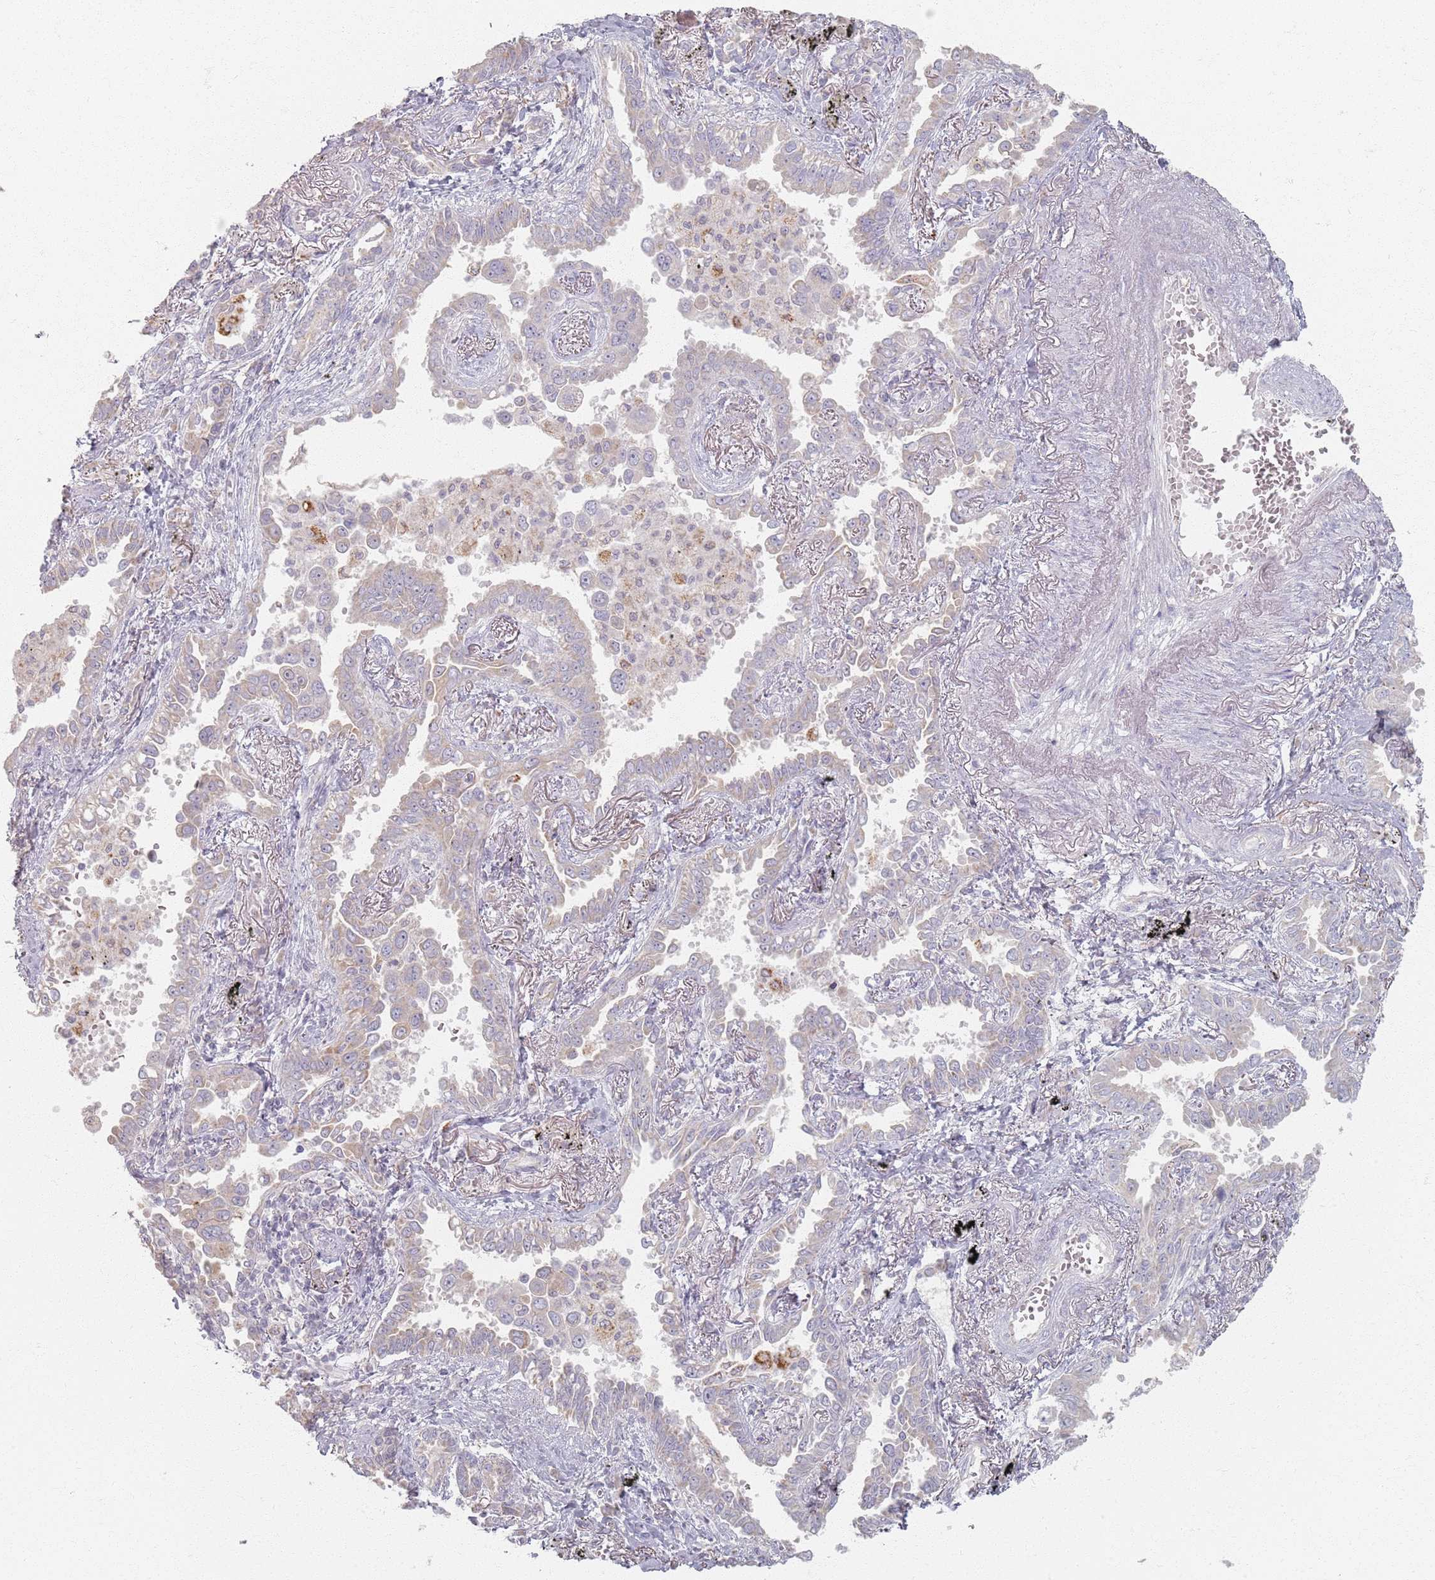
{"staining": {"intensity": "weak", "quantity": "<25%", "location": "cytoplasmic/membranous"}, "tissue": "lung cancer", "cell_type": "Tumor cells", "image_type": "cancer", "snomed": [{"axis": "morphology", "description": "Adenocarcinoma, NOS"}, {"axis": "topography", "description": "Lung"}], "caption": "This is an immunohistochemistry histopathology image of lung adenocarcinoma. There is no positivity in tumor cells.", "gene": "PKD2L2", "patient": {"sex": "male", "age": 67}}